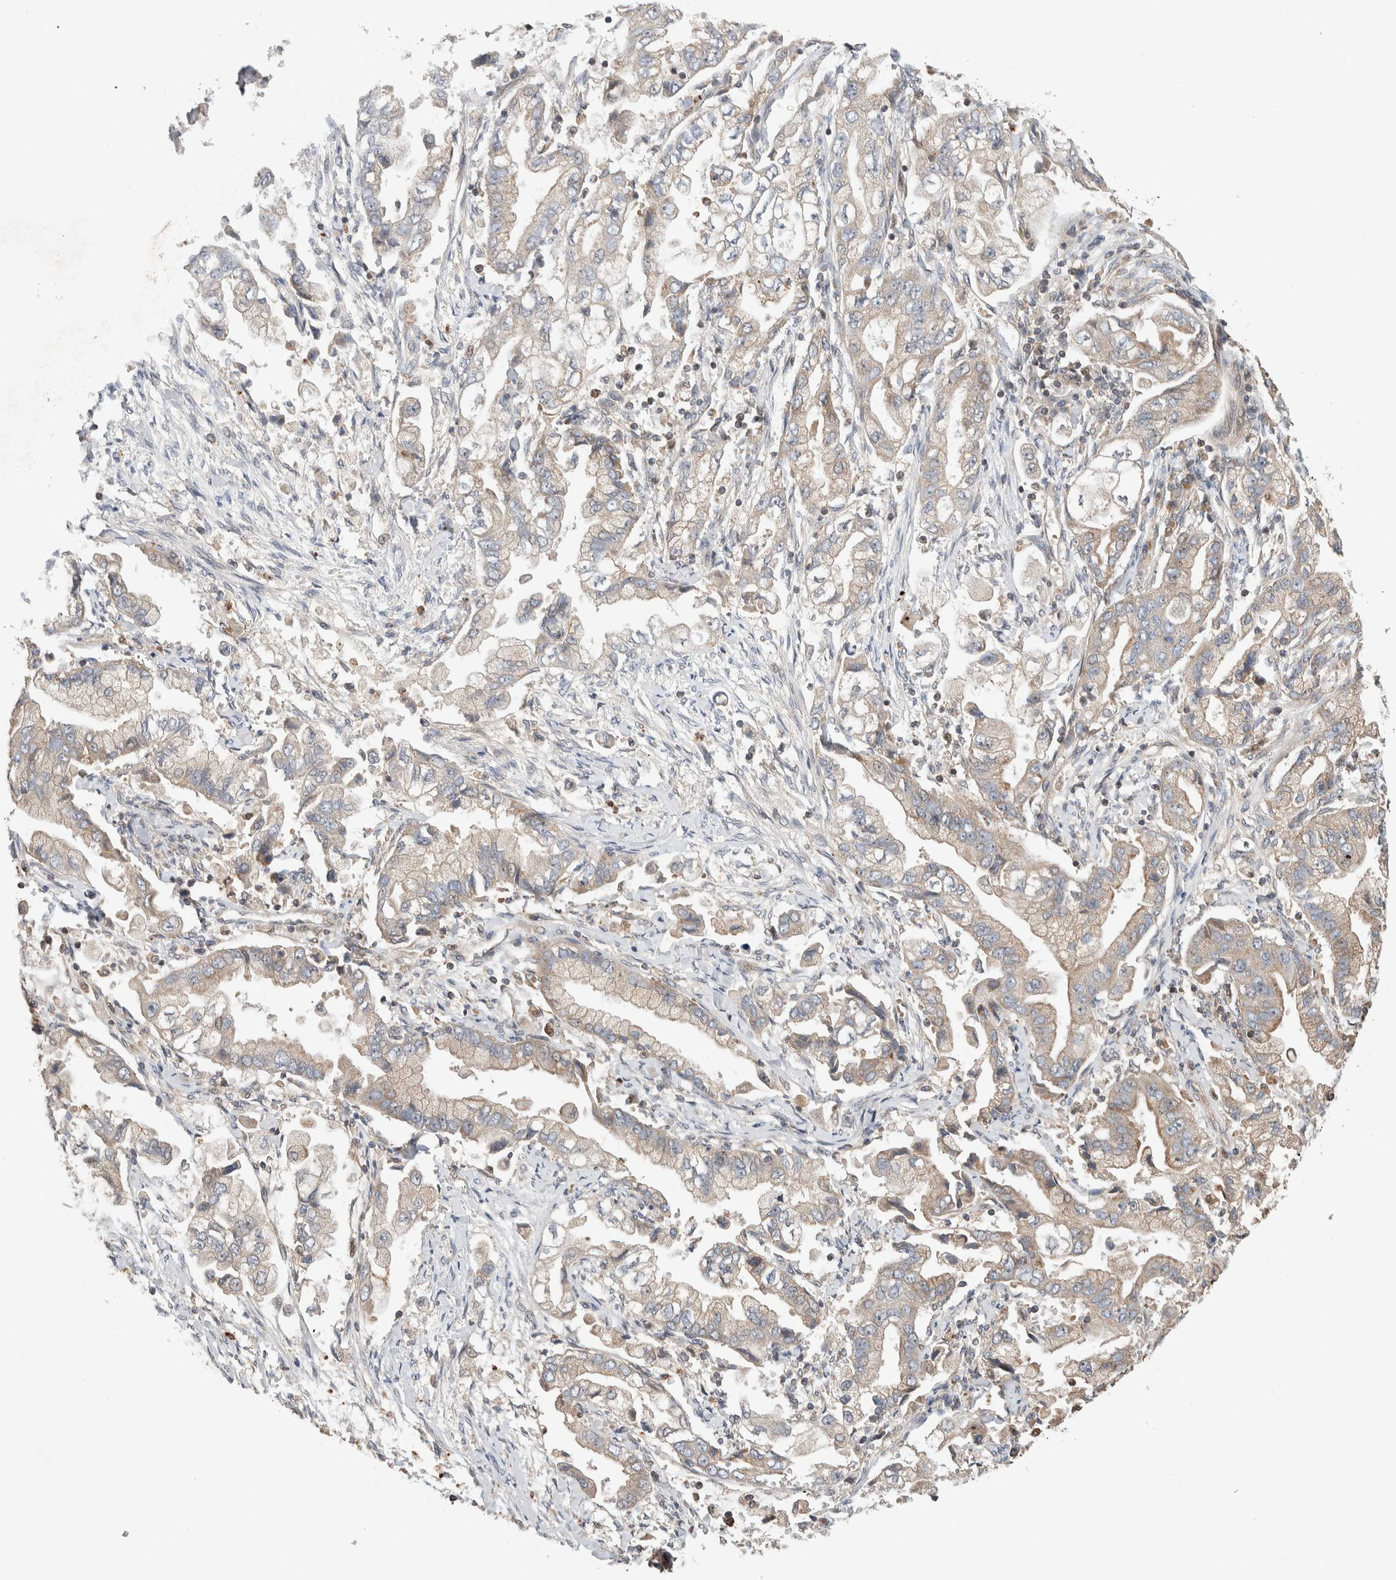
{"staining": {"intensity": "weak", "quantity": "25%-75%", "location": "cytoplasmic/membranous"}, "tissue": "stomach cancer", "cell_type": "Tumor cells", "image_type": "cancer", "snomed": [{"axis": "morphology", "description": "Normal tissue, NOS"}, {"axis": "morphology", "description": "Adenocarcinoma, NOS"}, {"axis": "topography", "description": "Stomach"}], "caption": "Stomach cancer (adenocarcinoma) tissue reveals weak cytoplasmic/membranous positivity in approximately 25%-75% of tumor cells, visualized by immunohistochemistry.", "gene": "VPS53", "patient": {"sex": "male", "age": 62}}